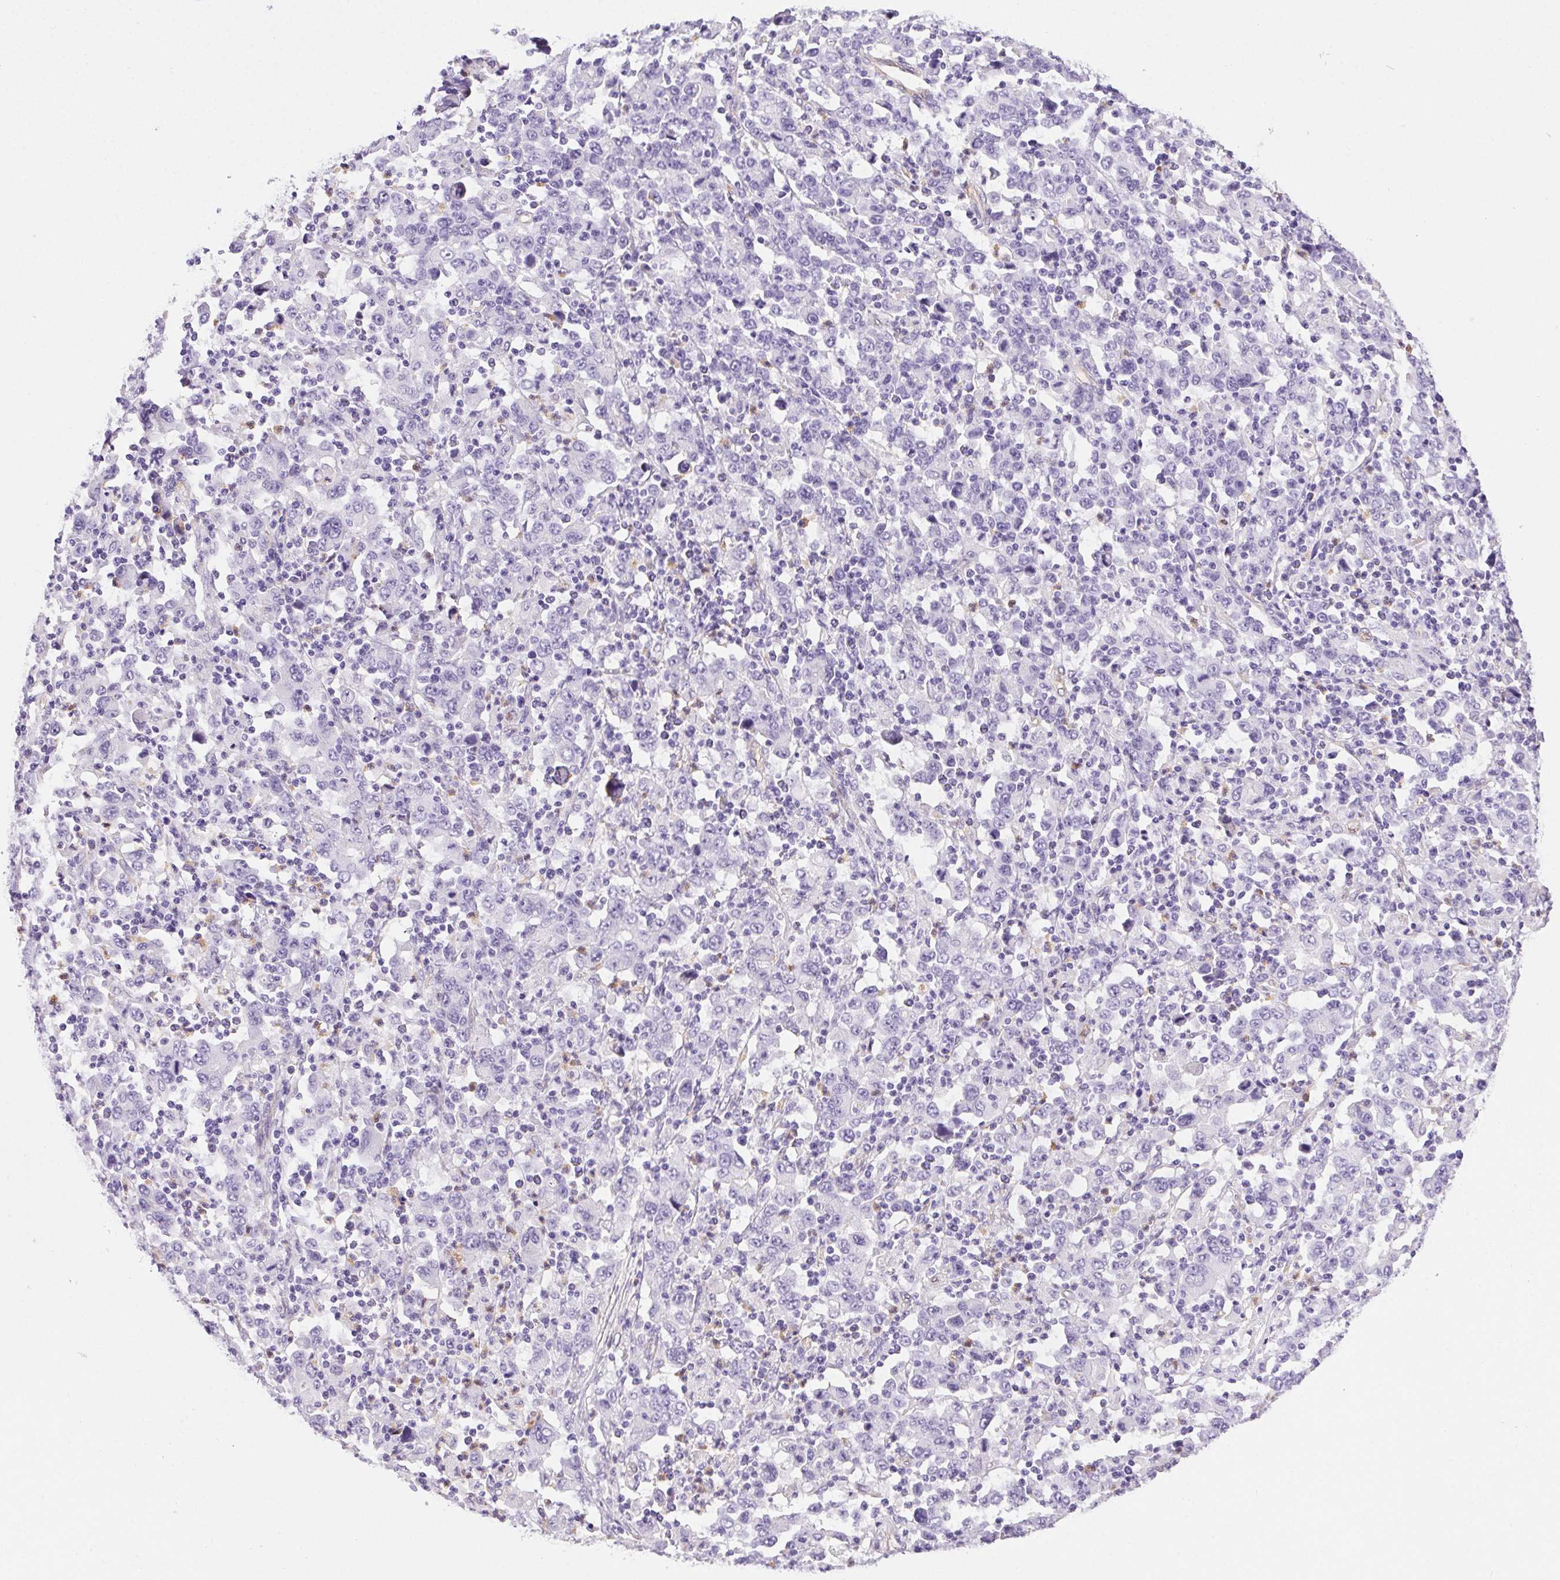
{"staining": {"intensity": "negative", "quantity": "none", "location": "none"}, "tissue": "stomach cancer", "cell_type": "Tumor cells", "image_type": "cancer", "snomed": [{"axis": "morphology", "description": "Adenocarcinoma, NOS"}, {"axis": "topography", "description": "Stomach, upper"}], "caption": "Immunohistochemistry (IHC) photomicrograph of stomach adenocarcinoma stained for a protein (brown), which displays no expression in tumor cells.", "gene": "SHCBP1L", "patient": {"sex": "male", "age": 69}}